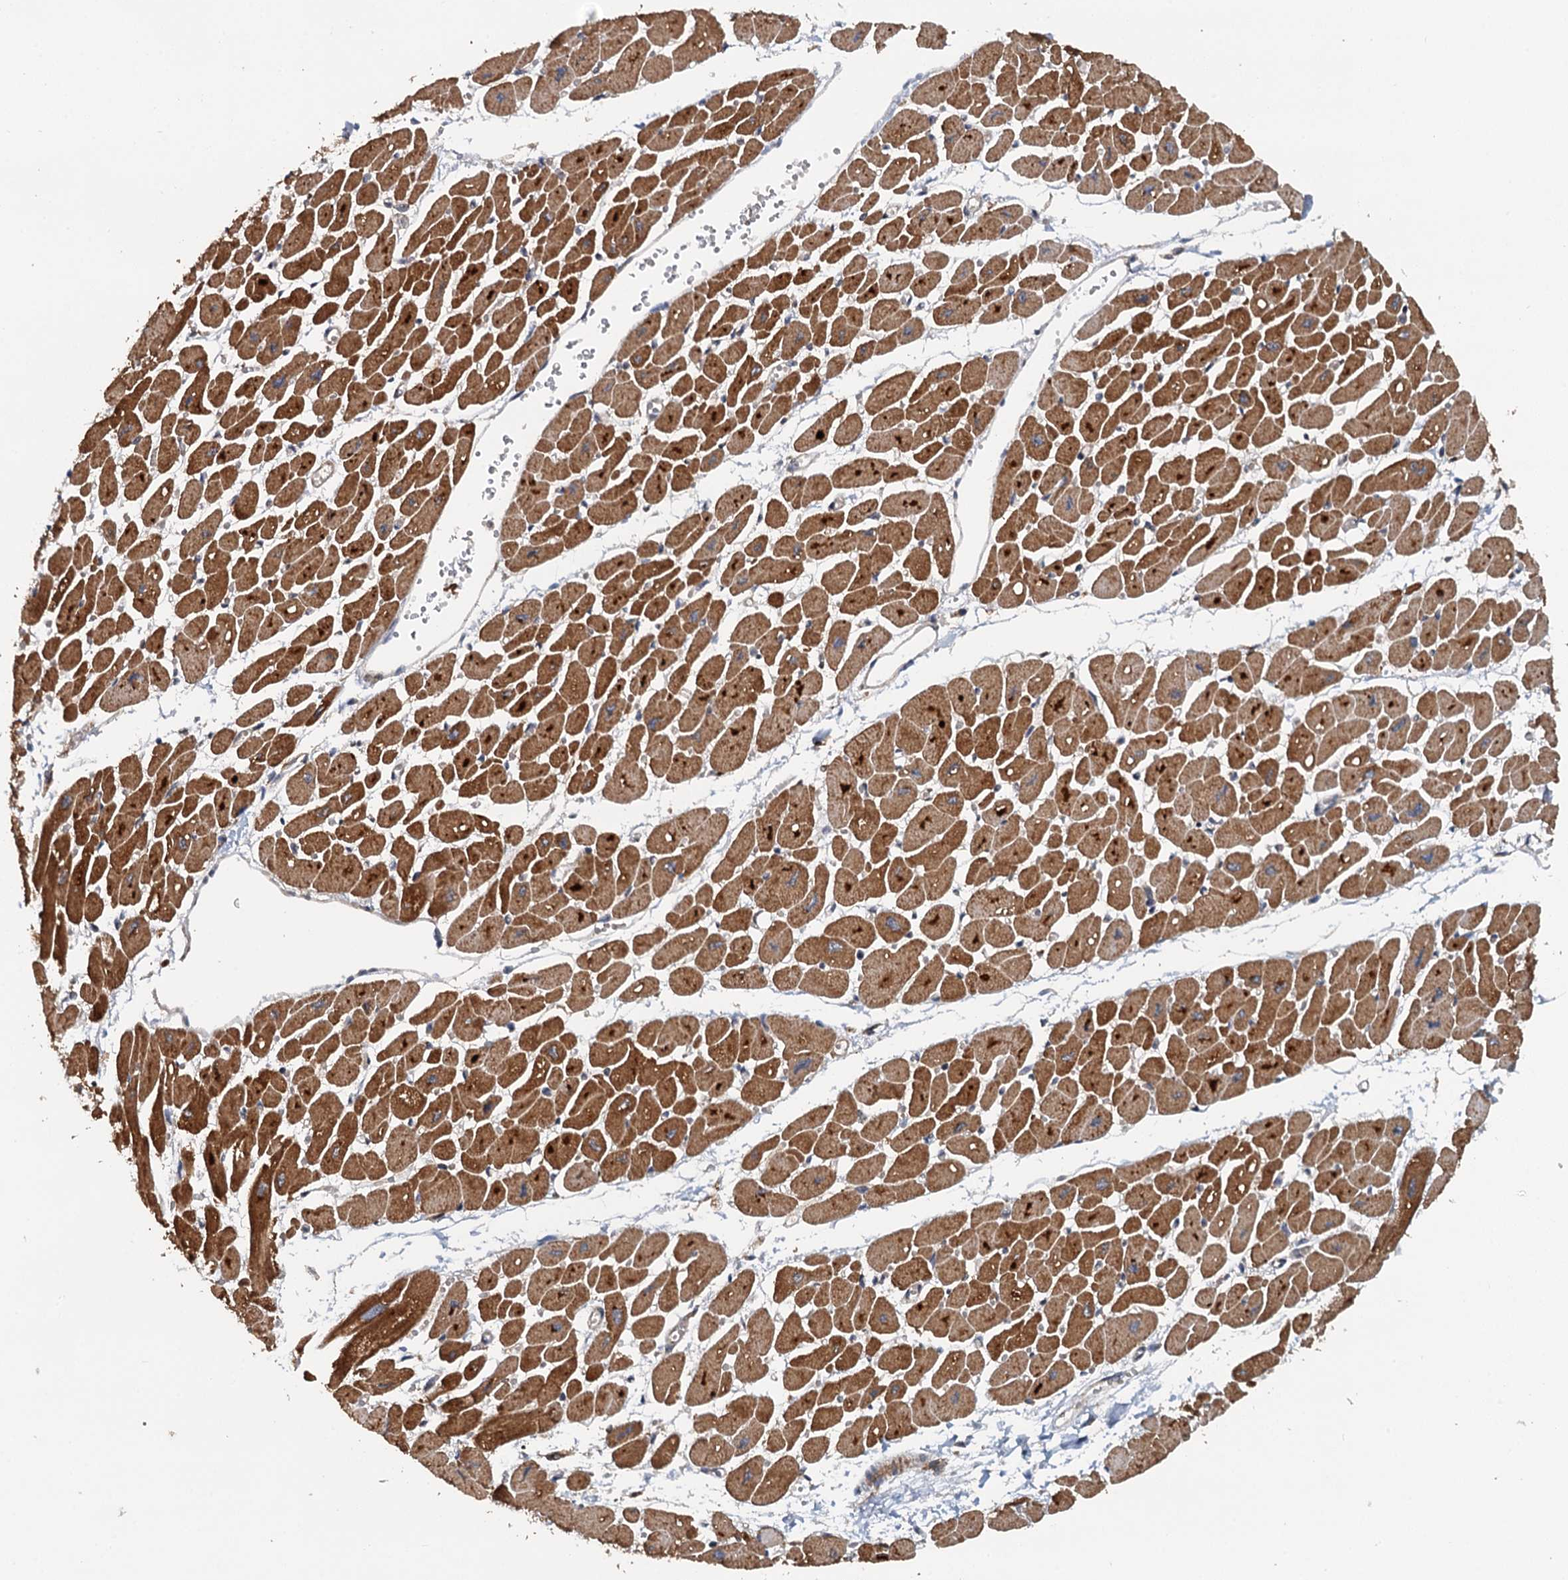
{"staining": {"intensity": "strong", "quantity": ">75%", "location": "cytoplasmic/membranous"}, "tissue": "heart muscle", "cell_type": "Cardiomyocytes", "image_type": "normal", "snomed": [{"axis": "morphology", "description": "Normal tissue, NOS"}, {"axis": "topography", "description": "Heart"}], "caption": "Immunohistochemistry (DAB) staining of unremarkable heart muscle demonstrates strong cytoplasmic/membranous protein positivity in about >75% of cardiomyocytes.", "gene": "LRRK2", "patient": {"sex": "female", "age": 54}}